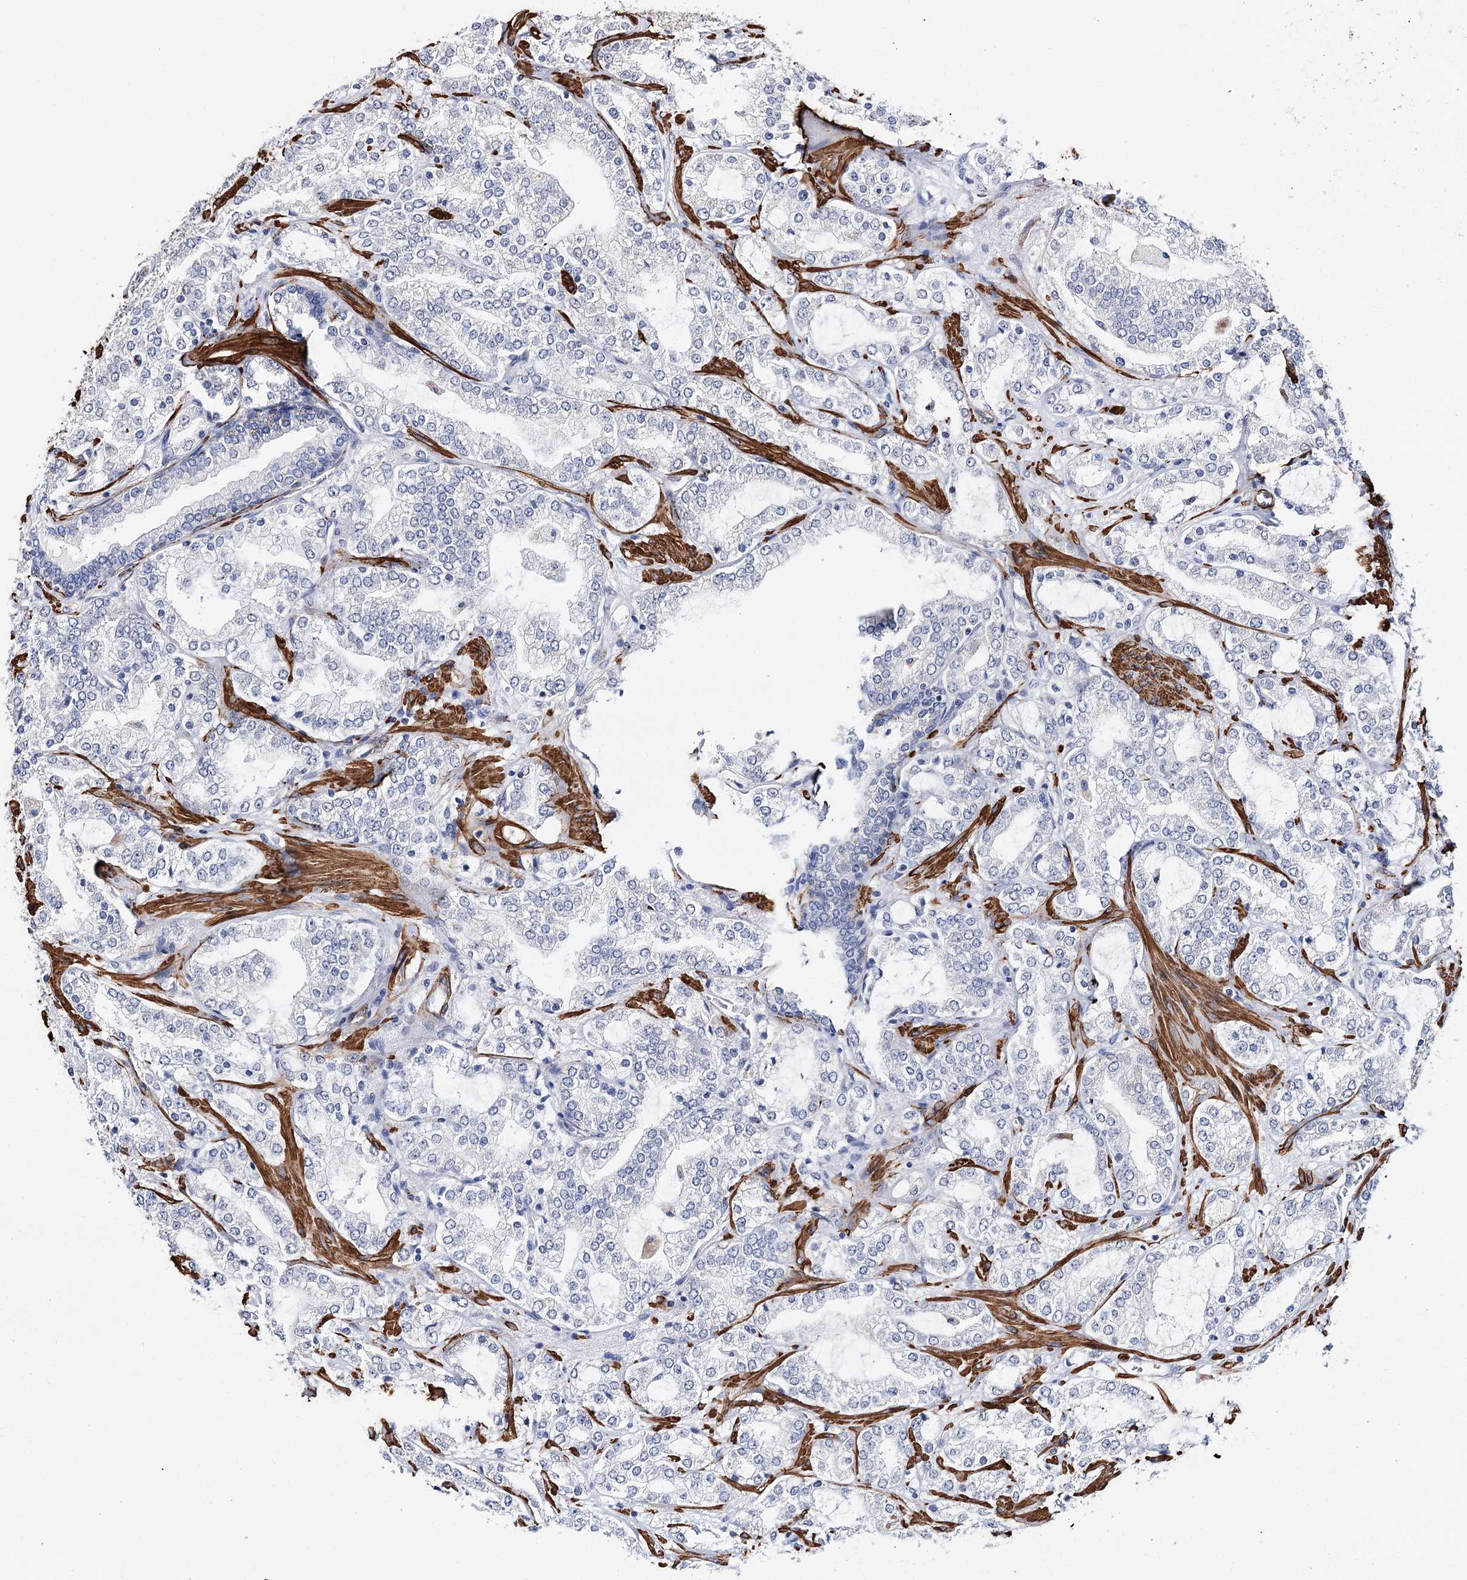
{"staining": {"intensity": "negative", "quantity": "none", "location": "none"}, "tissue": "prostate cancer", "cell_type": "Tumor cells", "image_type": "cancer", "snomed": [{"axis": "morphology", "description": "Adenocarcinoma, High grade"}, {"axis": "topography", "description": "Prostate"}], "caption": "High magnification brightfield microscopy of prostate adenocarcinoma (high-grade) stained with DAB (3,3'-diaminobenzidine) (brown) and counterstained with hematoxylin (blue): tumor cells show no significant positivity. Nuclei are stained in blue.", "gene": "CFAP46", "patient": {"sex": "male", "age": 64}}